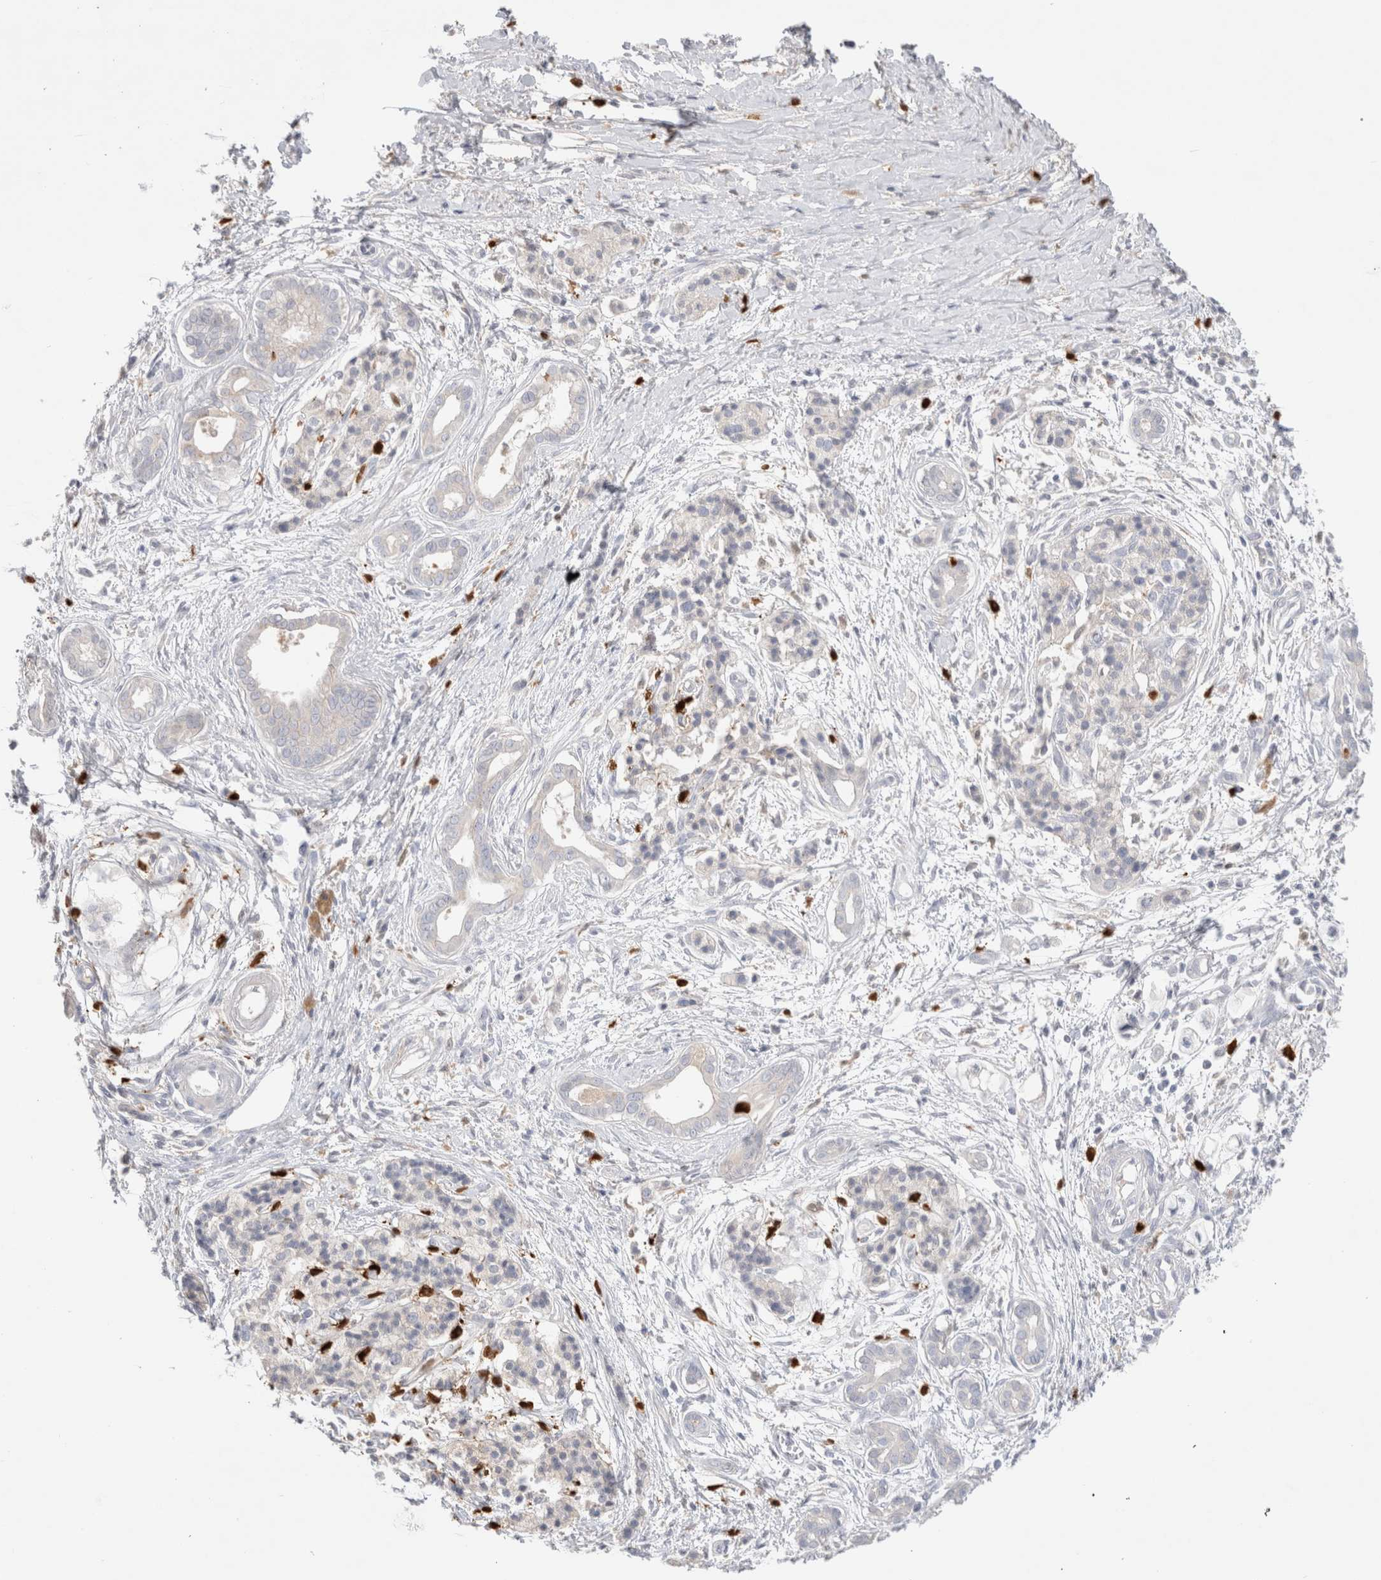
{"staining": {"intensity": "negative", "quantity": "none", "location": "none"}, "tissue": "pancreatic cancer", "cell_type": "Tumor cells", "image_type": "cancer", "snomed": [{"axis": "morphology", "description": "Adenocarcinoma, NOS"}, {"axis": "topography", "description": "Pancreas"}], "caption": "Immunohistochemistry photomicrograph of neoplastic tissue: pancreatic adenocarcinoma stained with DAB (3,3'-diaminobenzidine) demonstrates no significant protein staining in tumor cells. (Stains: DAB immunohistochemistry with hematoxylin counter stain, Microscopy: brightfield microscopy at high magnification).", "gene": "HPGDS", "patient": {"sex": "male", "age": 59}}